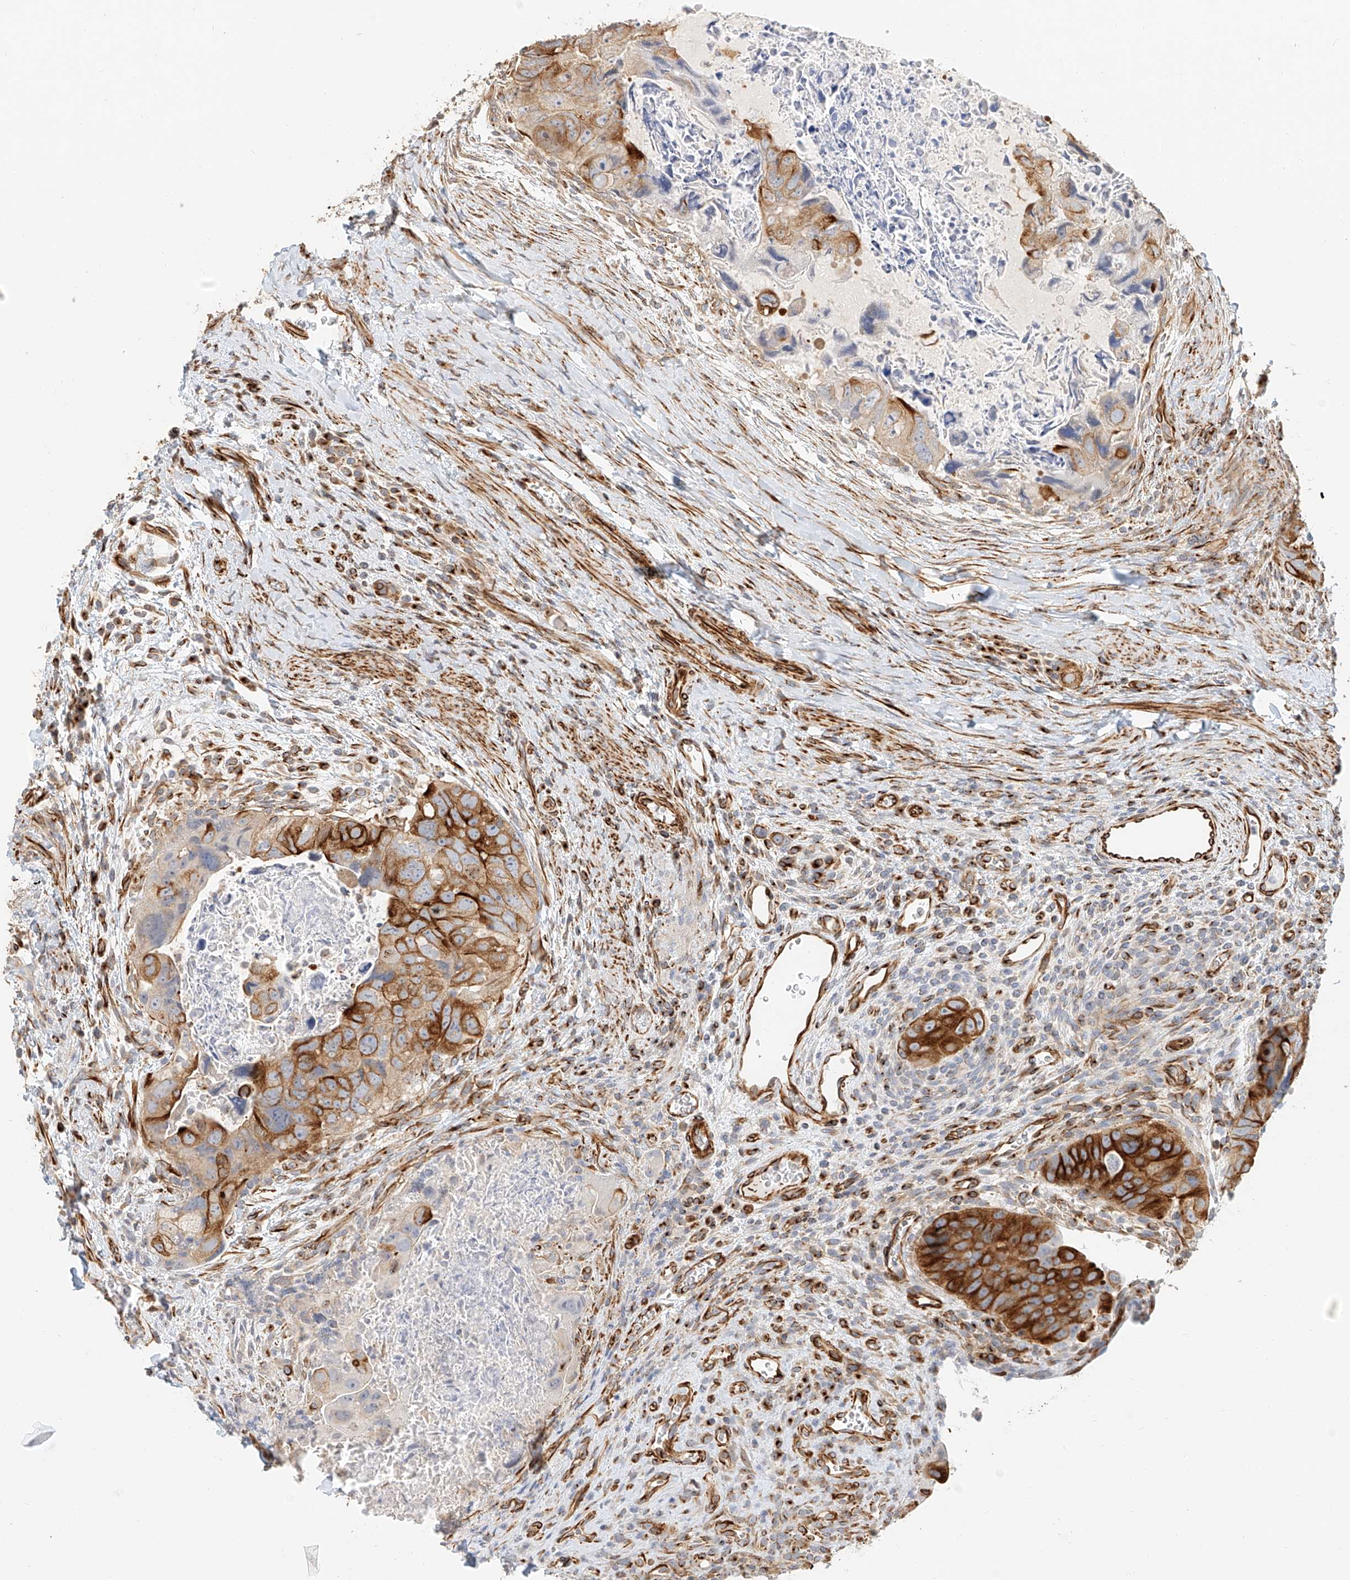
{"staining": {"intensity": "strong", "quantity": "25%-75%", "location": "cytoplasmic/membranous"}, "tissue": "colorectal cancer", "cell_type": "Tumor cells", "image_type": "cancer", "snomed": [{"axis": "morphology", "description": "Adenocarcinoma, NOS"}, {"axis": "topography", "description": "Rectum"}], "caption": "A high amount of strong cytoplasmic/membranous positivity is present in approximately 25%-75% of tumor cells in colorectal cancer tissue. The protein is stained brown, and the nuclei are stained in blue (DAB (3,3'-diaminobenzidine) IHC with brightfield microscopy, high magnification).", "gene": "NAP1L1", "patient": {"sex": "male", "age": 59}}